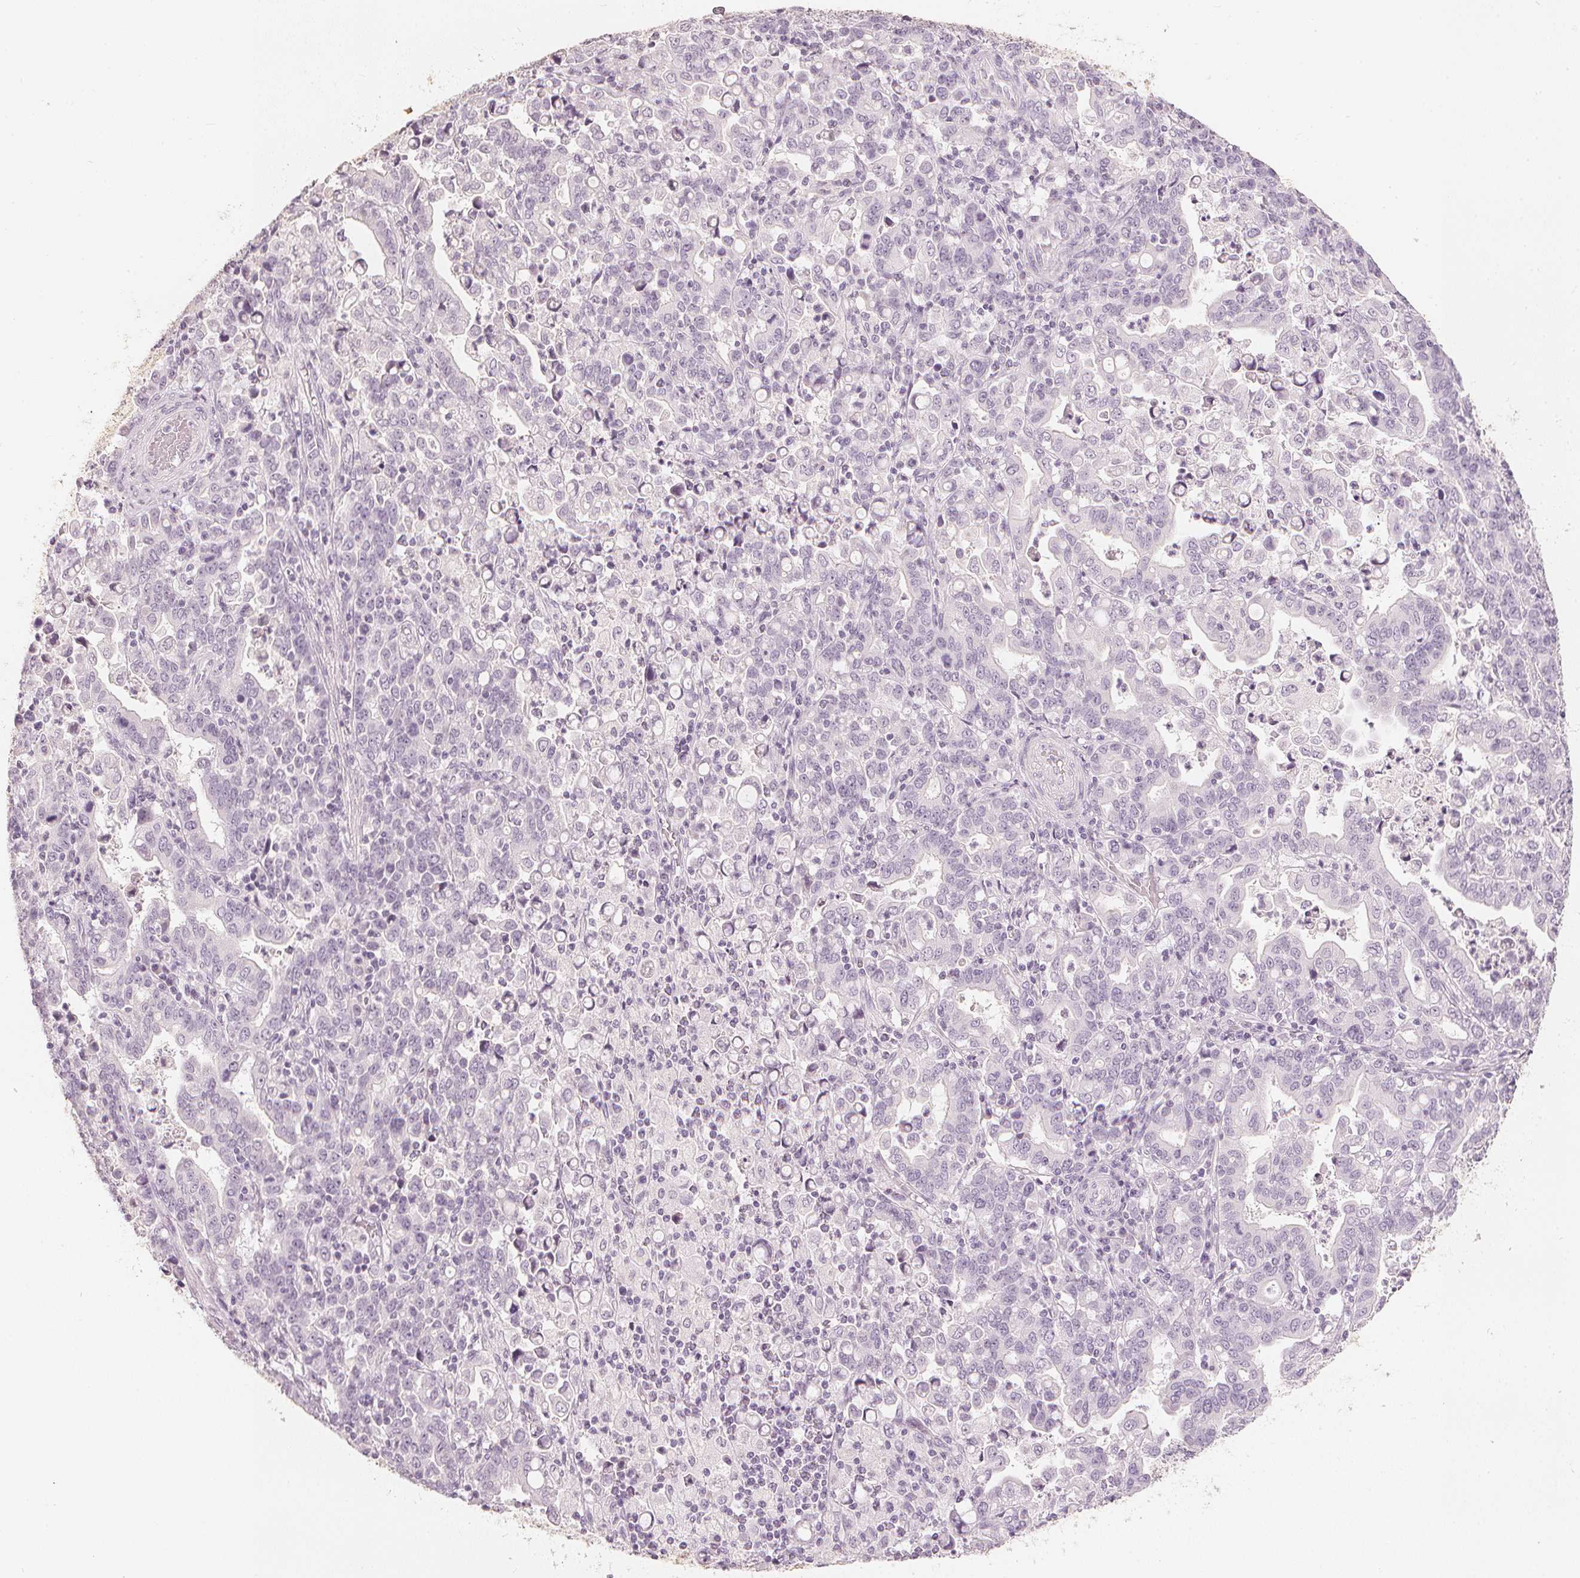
{"staining": {"intensity": "negative", "quantity": "none", "location": "none"}, "tissue": "stomach cancer", "cell_type": "Tumor cells", "image_type": "cancer", "snomed": [{"axis": "morphology", "description": "Adenocarcinoma, NOS"}, {"axis": "topography", "description": "Stomach, upper"}], "caption": "A histopathology image of human stomach cancer (adenocarcinoma) is negative for staining in tumor cells.", "gene": "CALB1", "patient": {"sex": "male", "age": 69}}